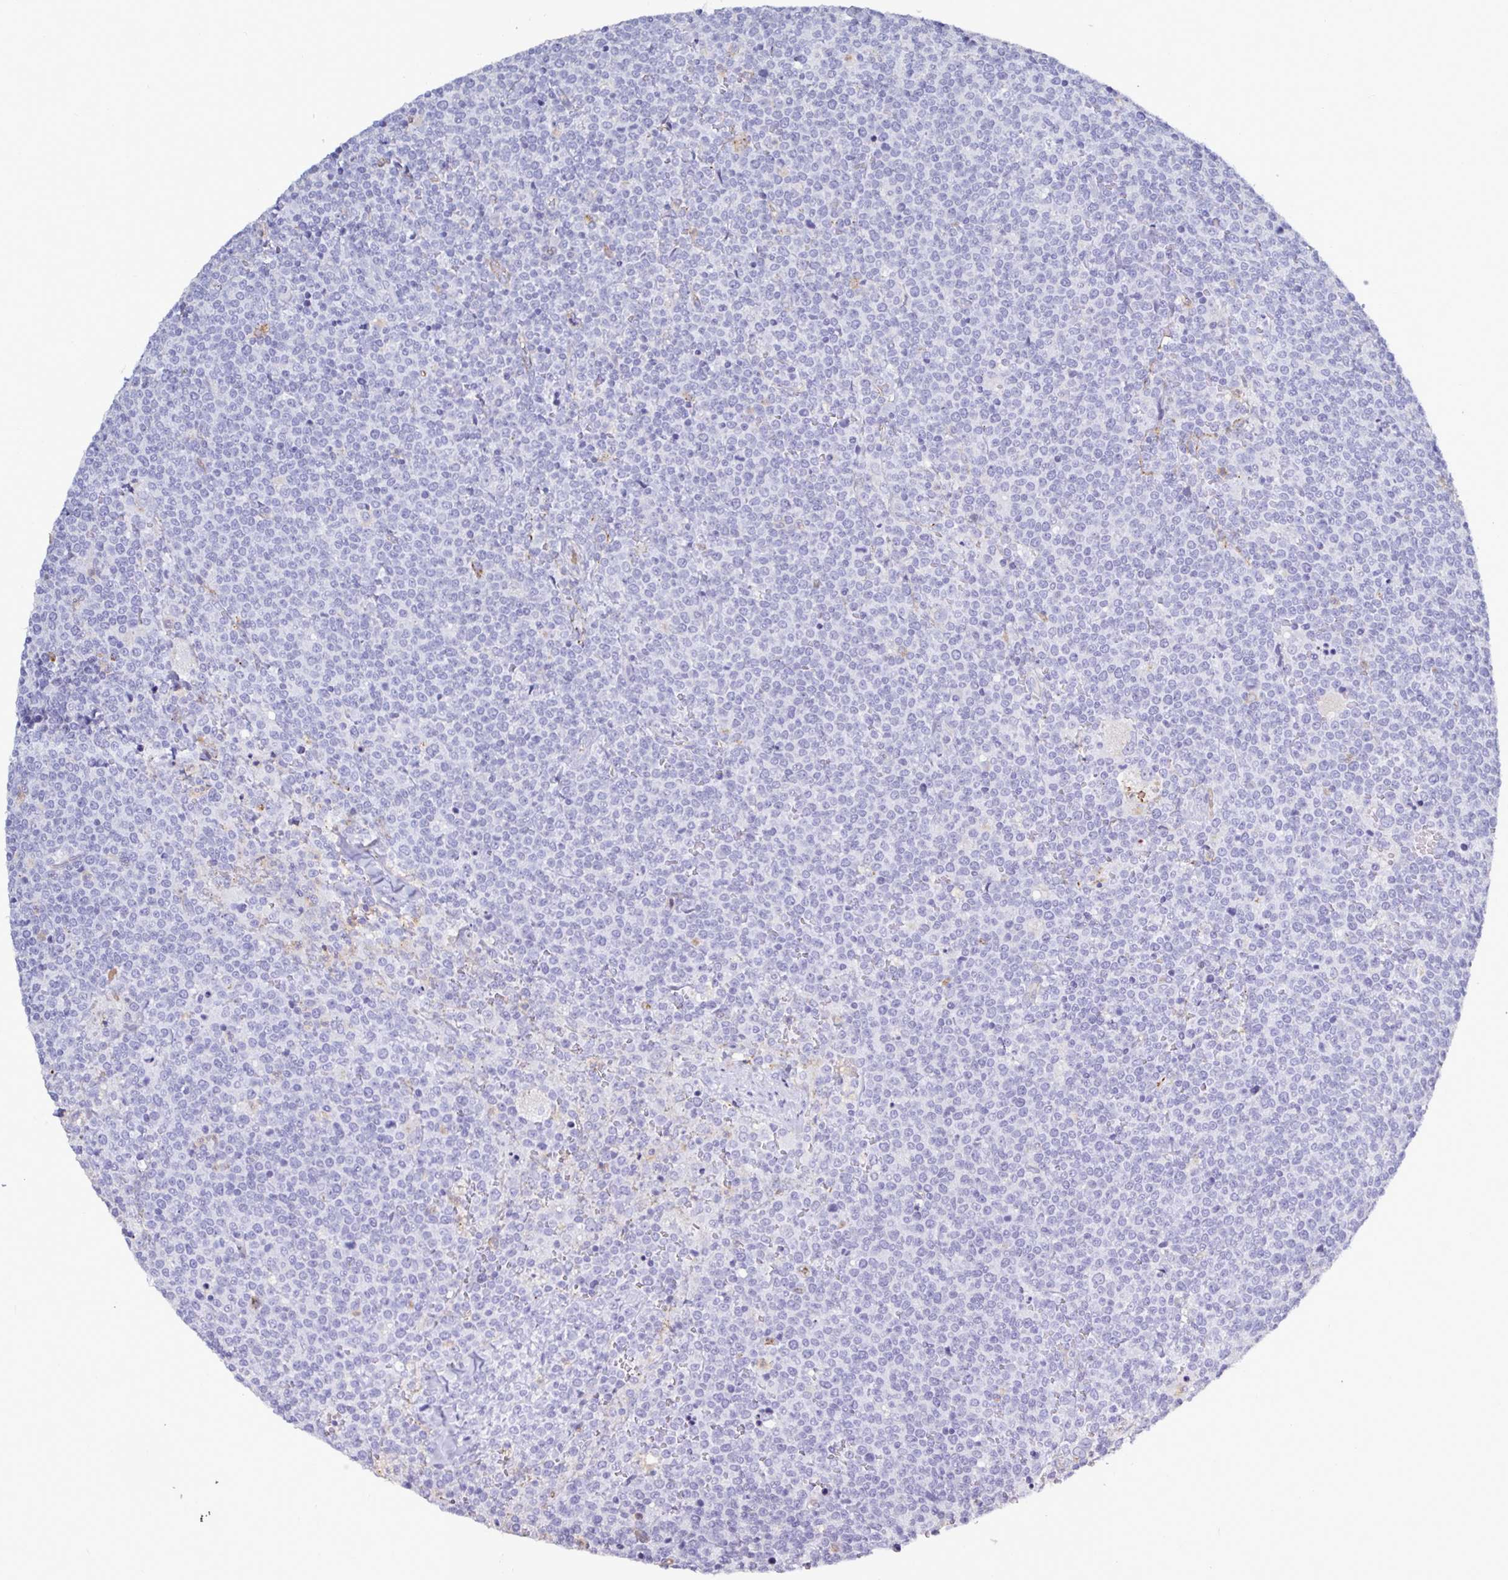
{"staining": {"intensity": "negative", "quantity": "none", "location": "none"}, "tissue": "lymphoma", "cell_type": "Tumor cells", "image_type": "cancer", "snomed": [{"axis": "morphology", "description": "Malignant lymphoma, non-Hodgkin's type, High grade"}, {"axis": "topography", "description": "Lymph node"}], "caption": "Immunohistochemistry image of neoplastic tissue: human lymphoma stained with DAB demonstrates no significant protein staining in tumor cells.", "gene": "ACSBG2", "patient": {"sex": "male", "age": 61}}